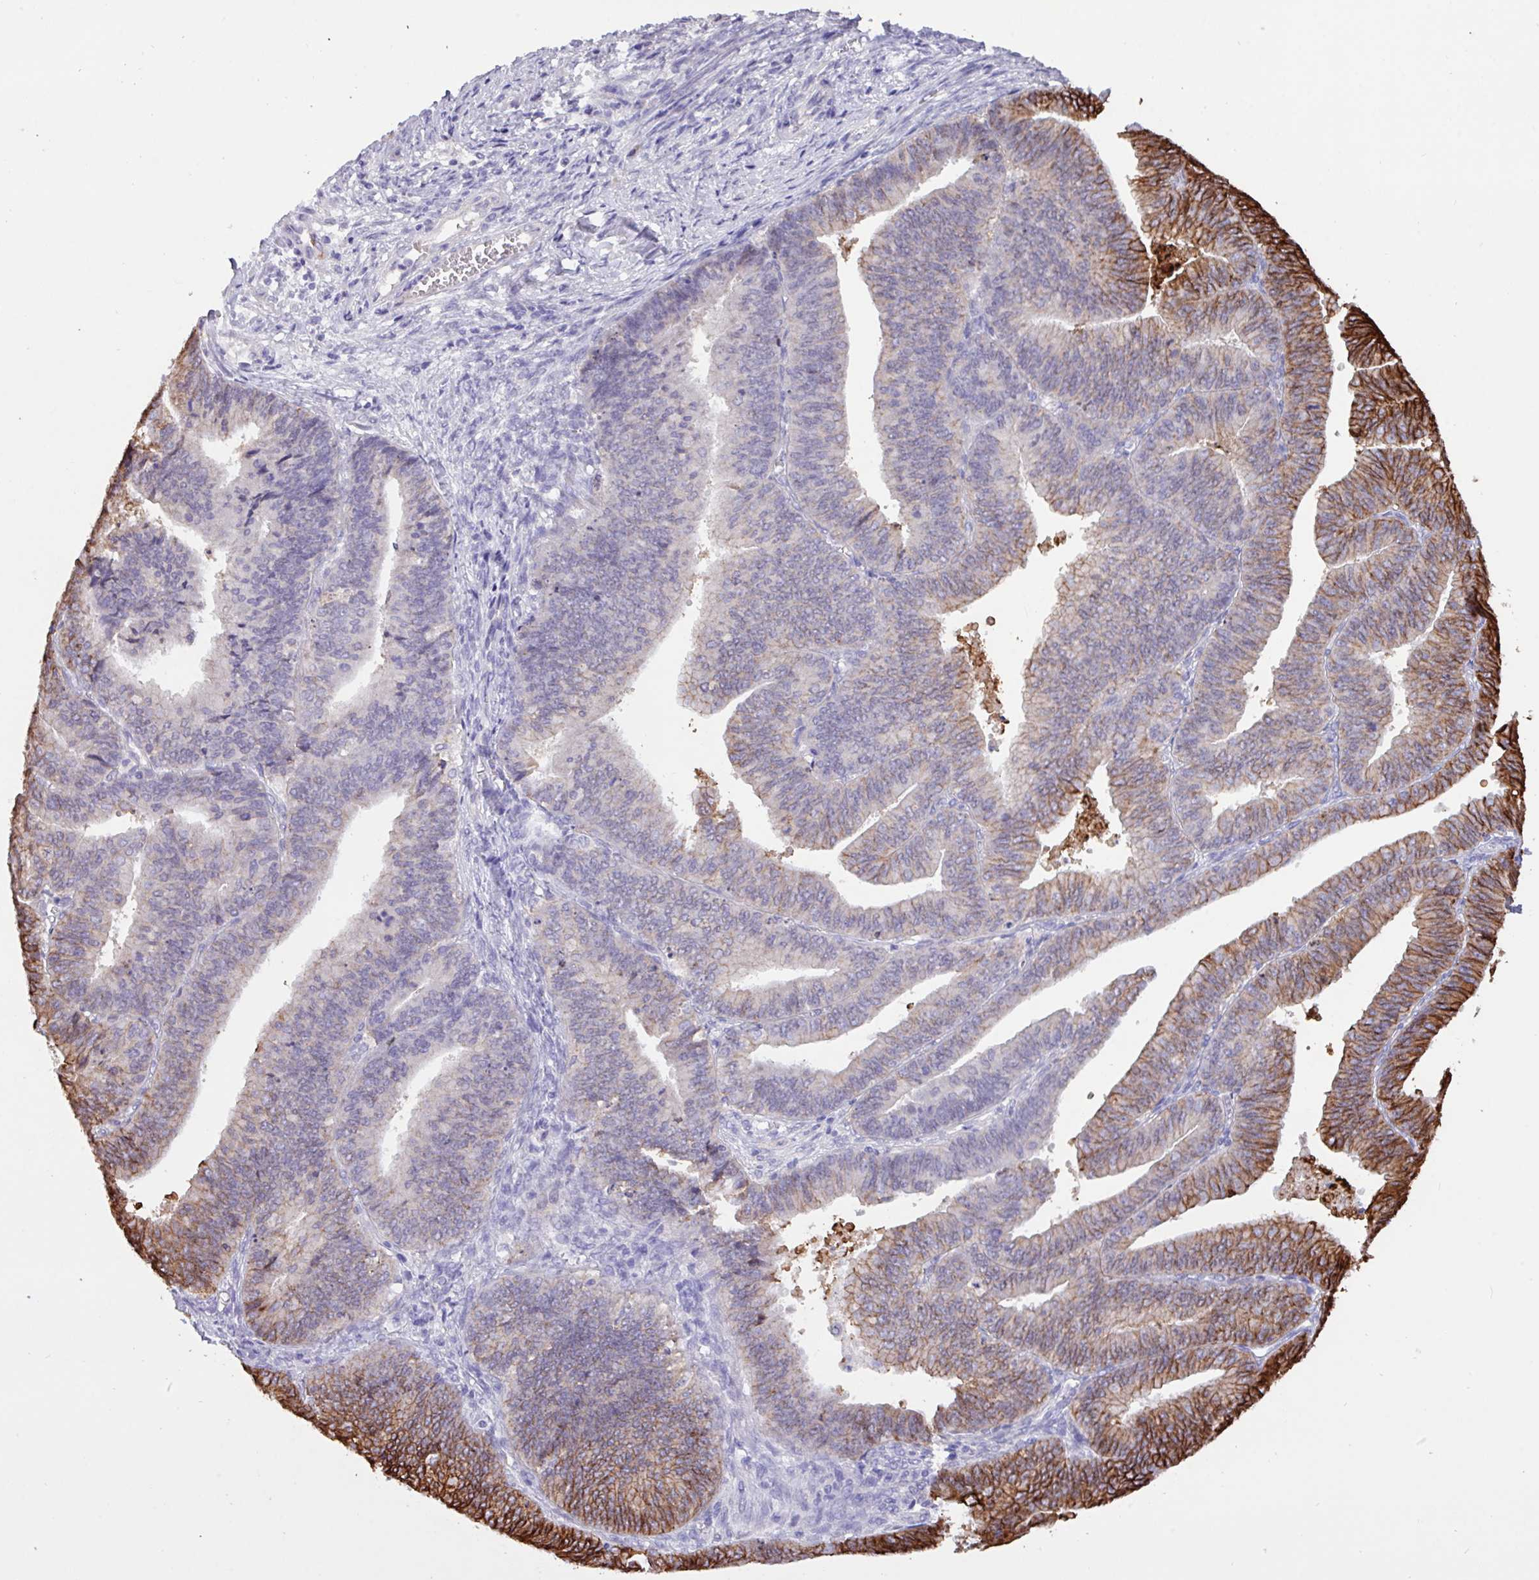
{"staining": {"intensity": "strong", "quantity": "25%-75%", "location": "cytoplasmic/membranous"}, "tissue": "endometrial cancer", "cell_type": "Tumor cells", "image_type": "cancer", "snomed": [{"axis": "morphology", "description": "Adenocarcinoma, NOS"}, {"axis": "topography", "description": "Endometrium"}], "caption": "Tumor cells reveal high levels of strong cytoplasmic/membranous positivity in approximately 25%-75% of cells in endometrial cancer.", "gene": "EPCAM", "patient": {"sex": "female", "age": 73}}